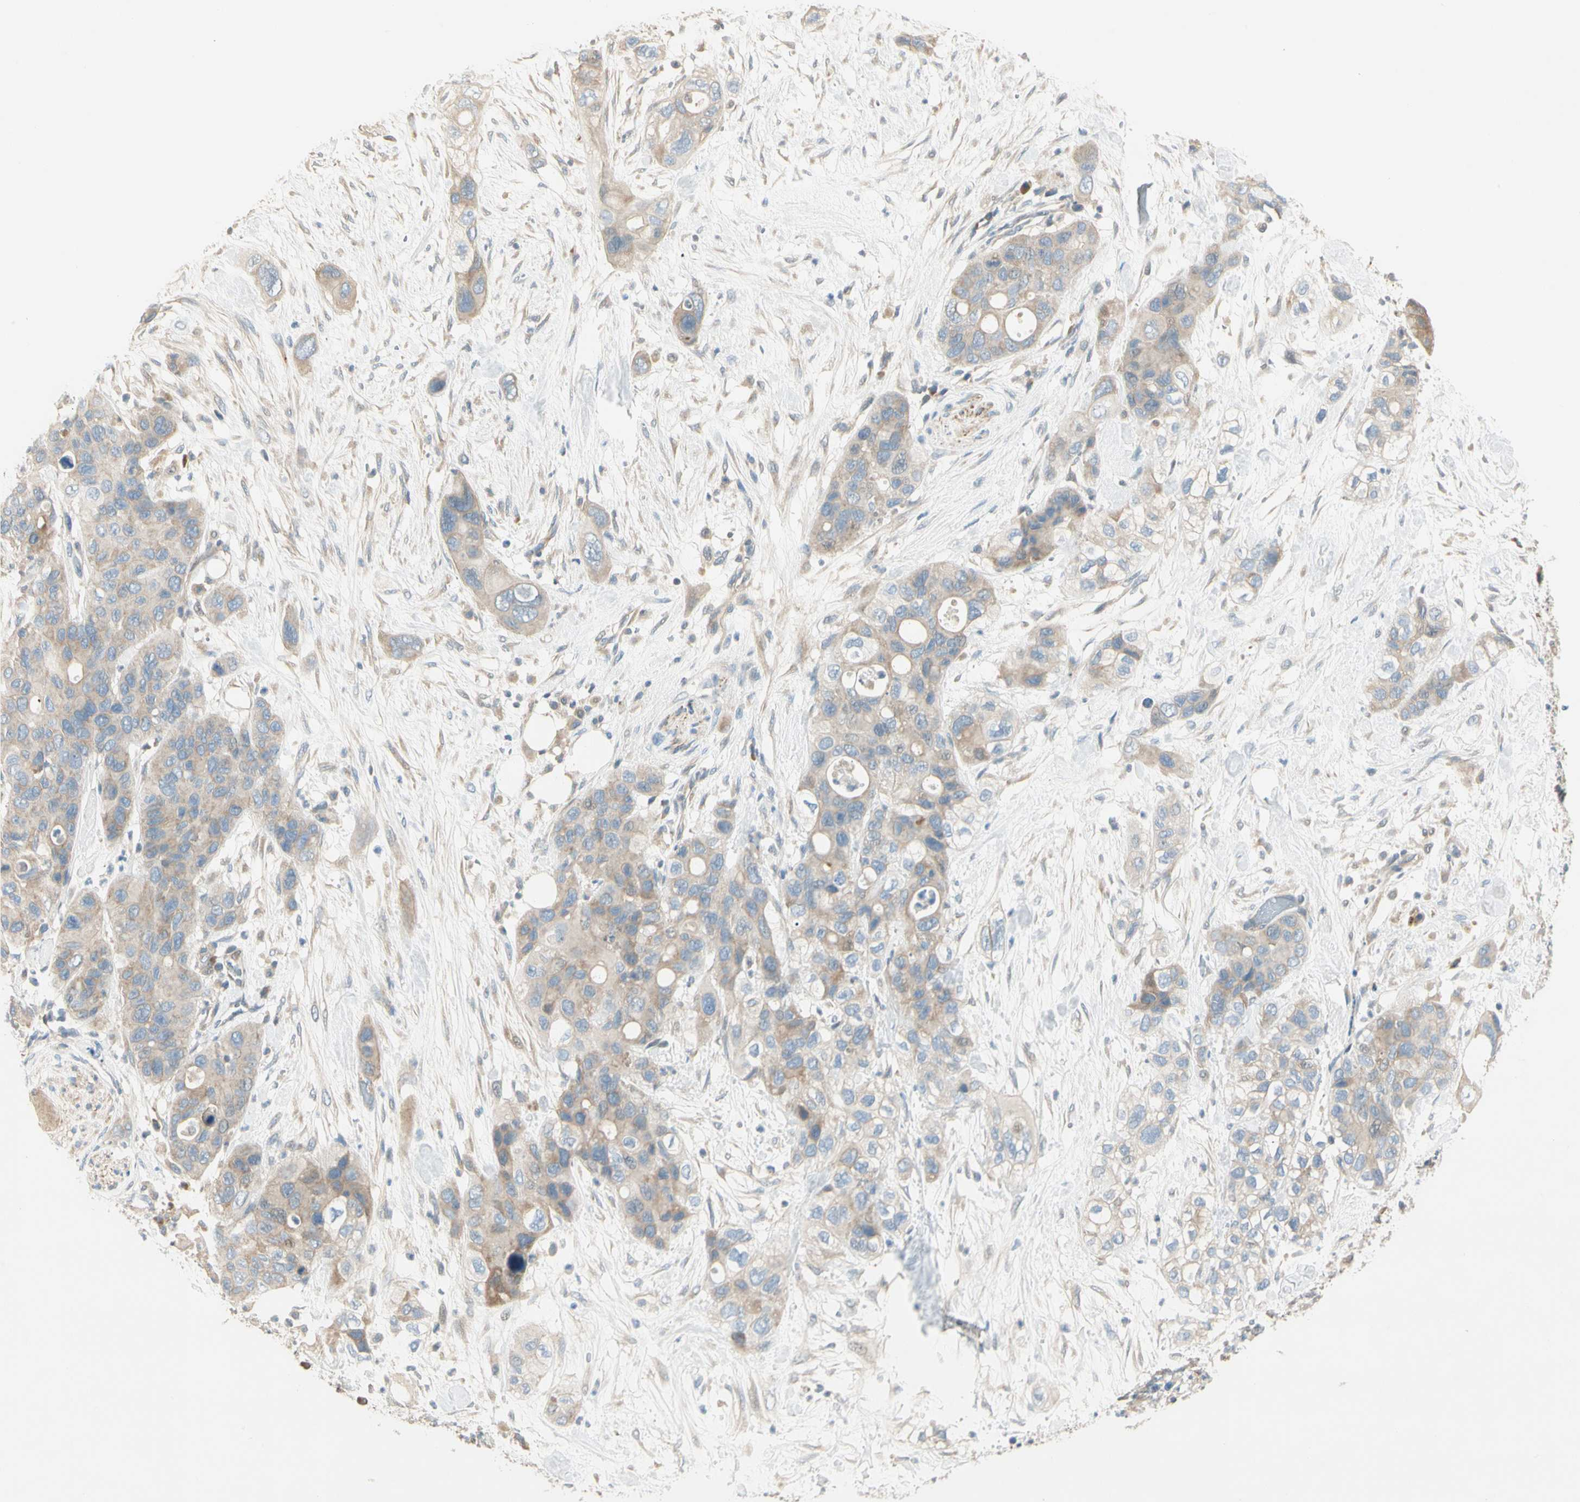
{"staining": {"intensity": "weak", "quantity": ">75%", "location": "cytoplasmic/membranous"}, "tissue": "pancreatic cancer", "cell_type": "Tumor cells", "image_type": "cancer", "snomed": [{"axis": "morphology", "description": "Adenocarcinoma, NOS"}, {"axis": "topography", "description": "Pancreas"}], "caption": "Pancreatic cancer (adenocarcinoma) stained with a brown dye displays weak cytoplasmic/membranous positive positivity in about >75% of tumor cells.", "gene": "ADGRA3", "patient": {"sex": "female", "age": 71}}